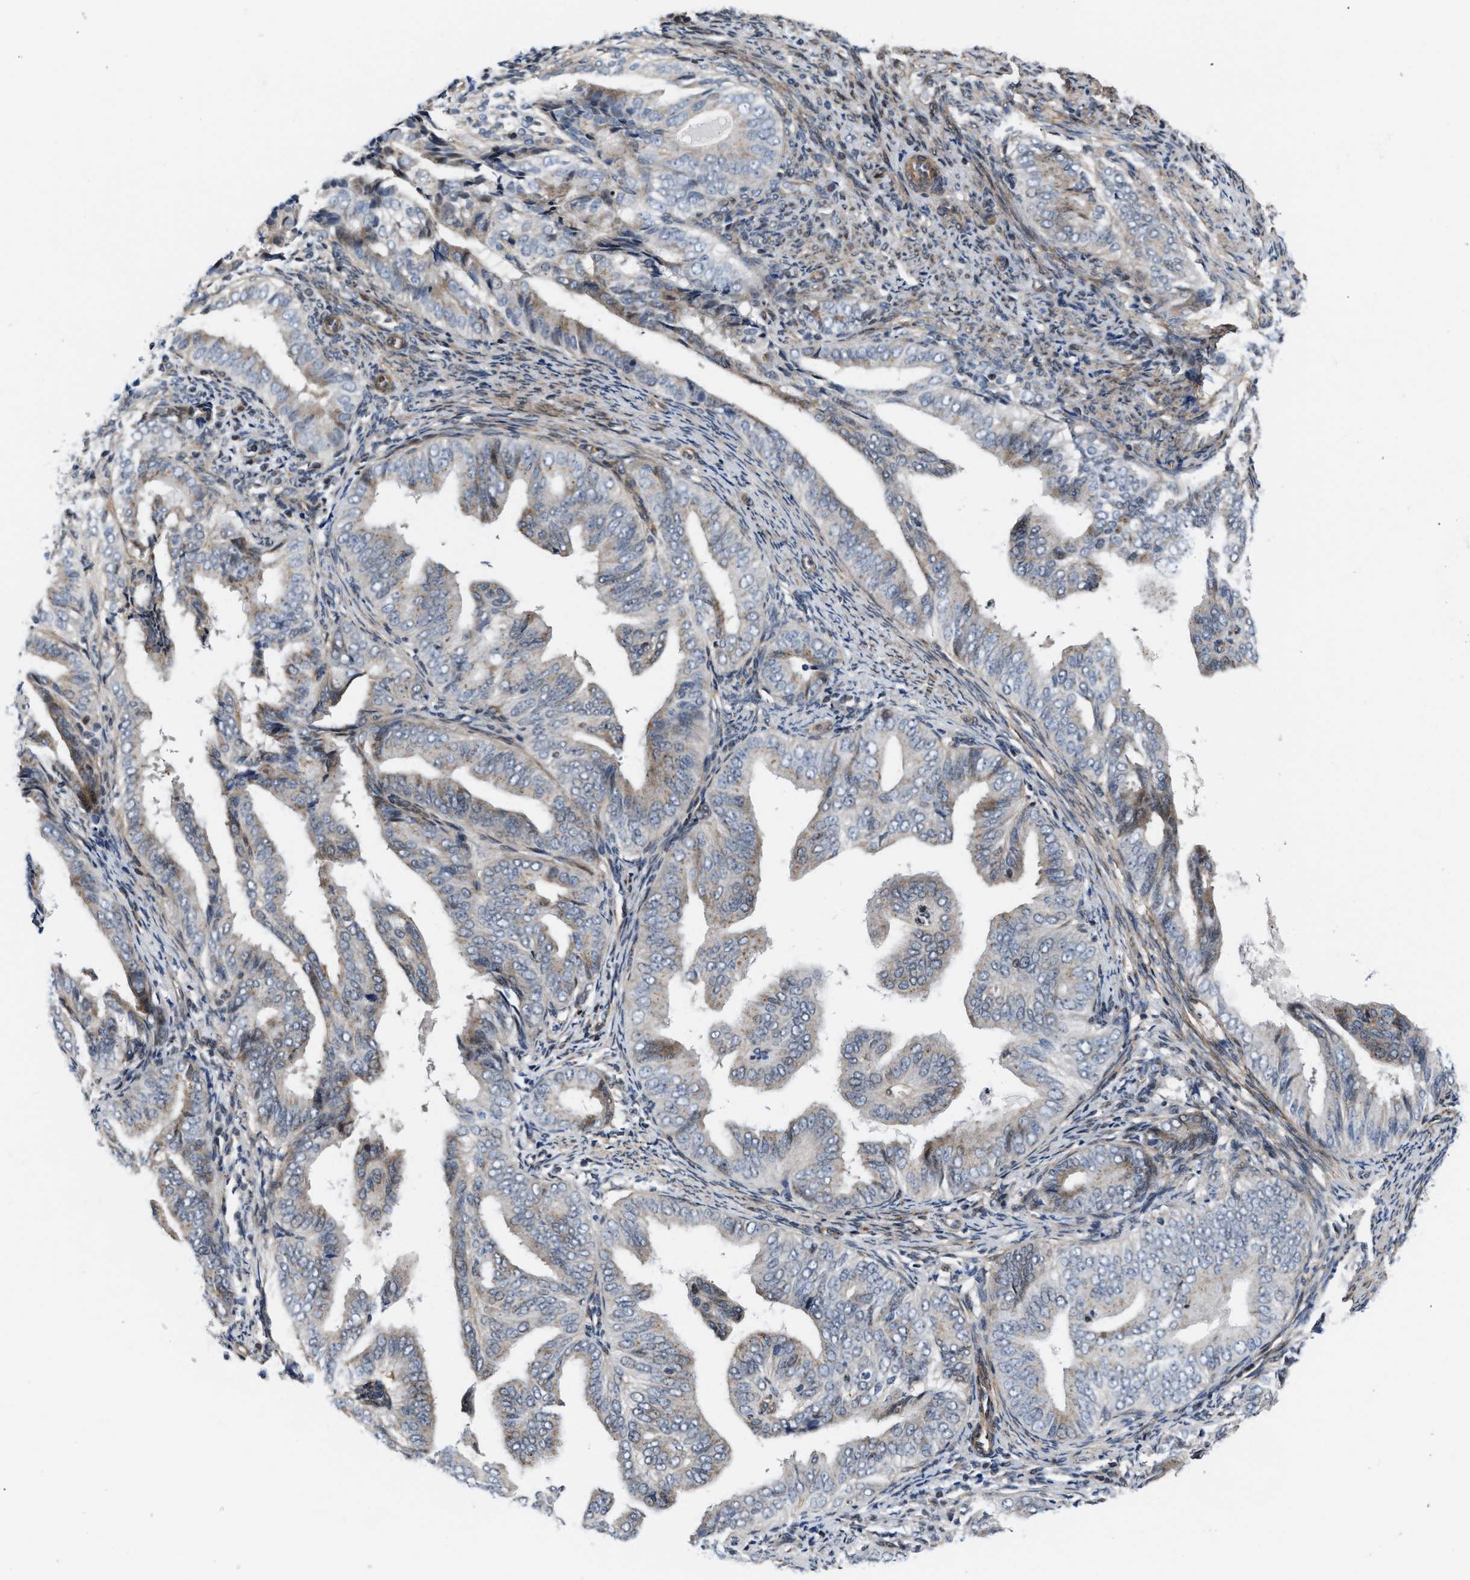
{"staining": {"intensity": "weak", "quantity": "<25%", "location": "cytoplasmic/membranous"}, "tissue": "endometrial cancer", "cell_type": "Tumor cells", "image_type": "cancer", "snomed": [{"axis": "morphology", "description": "Adenocarcinoma, NOS"}, {"axis": "topography", "description": "Endometrium"}], "caption": "Endometrial adenocarcinoma was stained to show a protein in brown. There is no significant expression in tumor cells.", "gene": "TGFB1I1", "patient": {"sex": "female", "age": 58}}